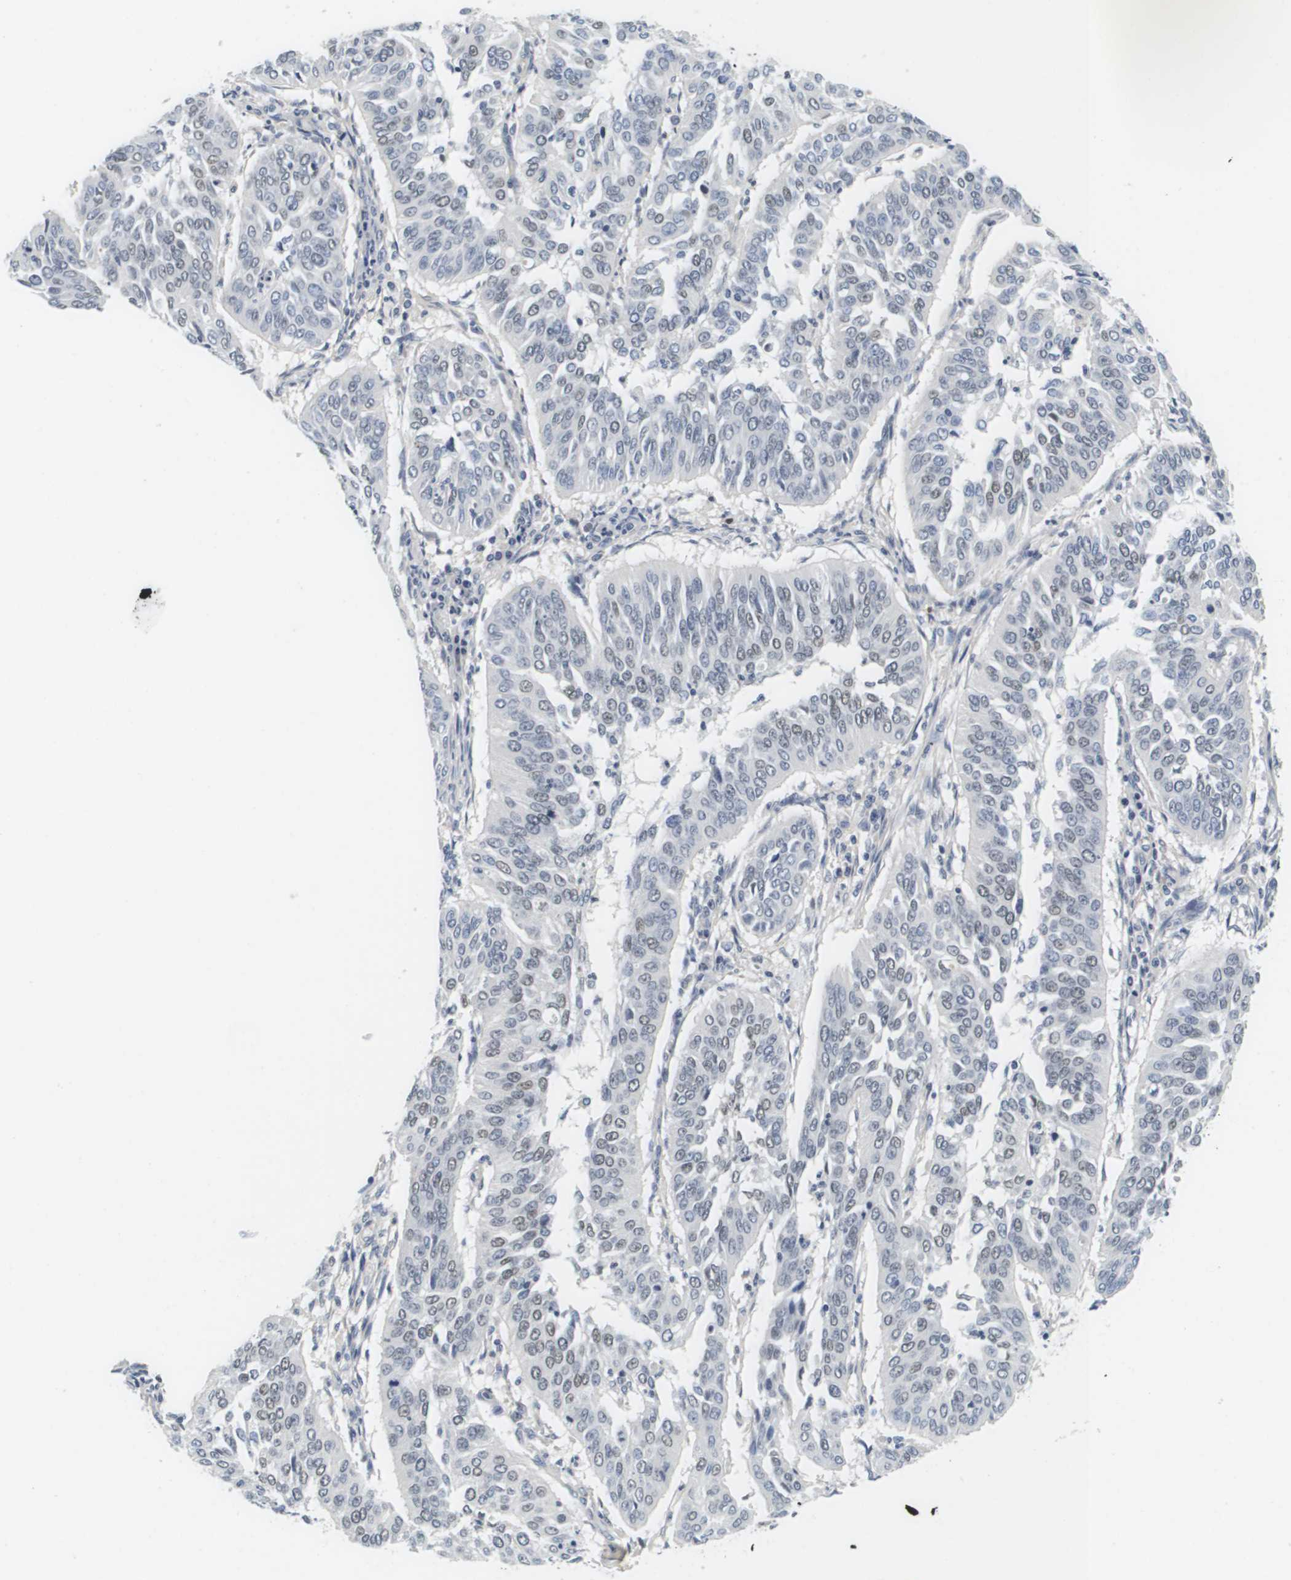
{"staining": {"intensity": "weak", "quantity": "<25%", "location": "nuclear"}, "tissue": "cervical cancer", "cell_type": "Tumor cells", "image_type": "cancer", "snomed": [{"axis": "morphology", "description": "Normal tissue, NOS"}, {"axis": "morphology", "description": "Squamous cell carcinoma, NOS"}, {"axis": "topography", "description": "Cervix"}], "caption": "An IHC histopathology image of cervical cancer (squamous cell carcinoma) is shown. There is no staining in tumor cells of cervical cancer (squamous cell carcinoma).", "gene": "KCNJ5", "patient": {"sex": "female", "age": 39}}